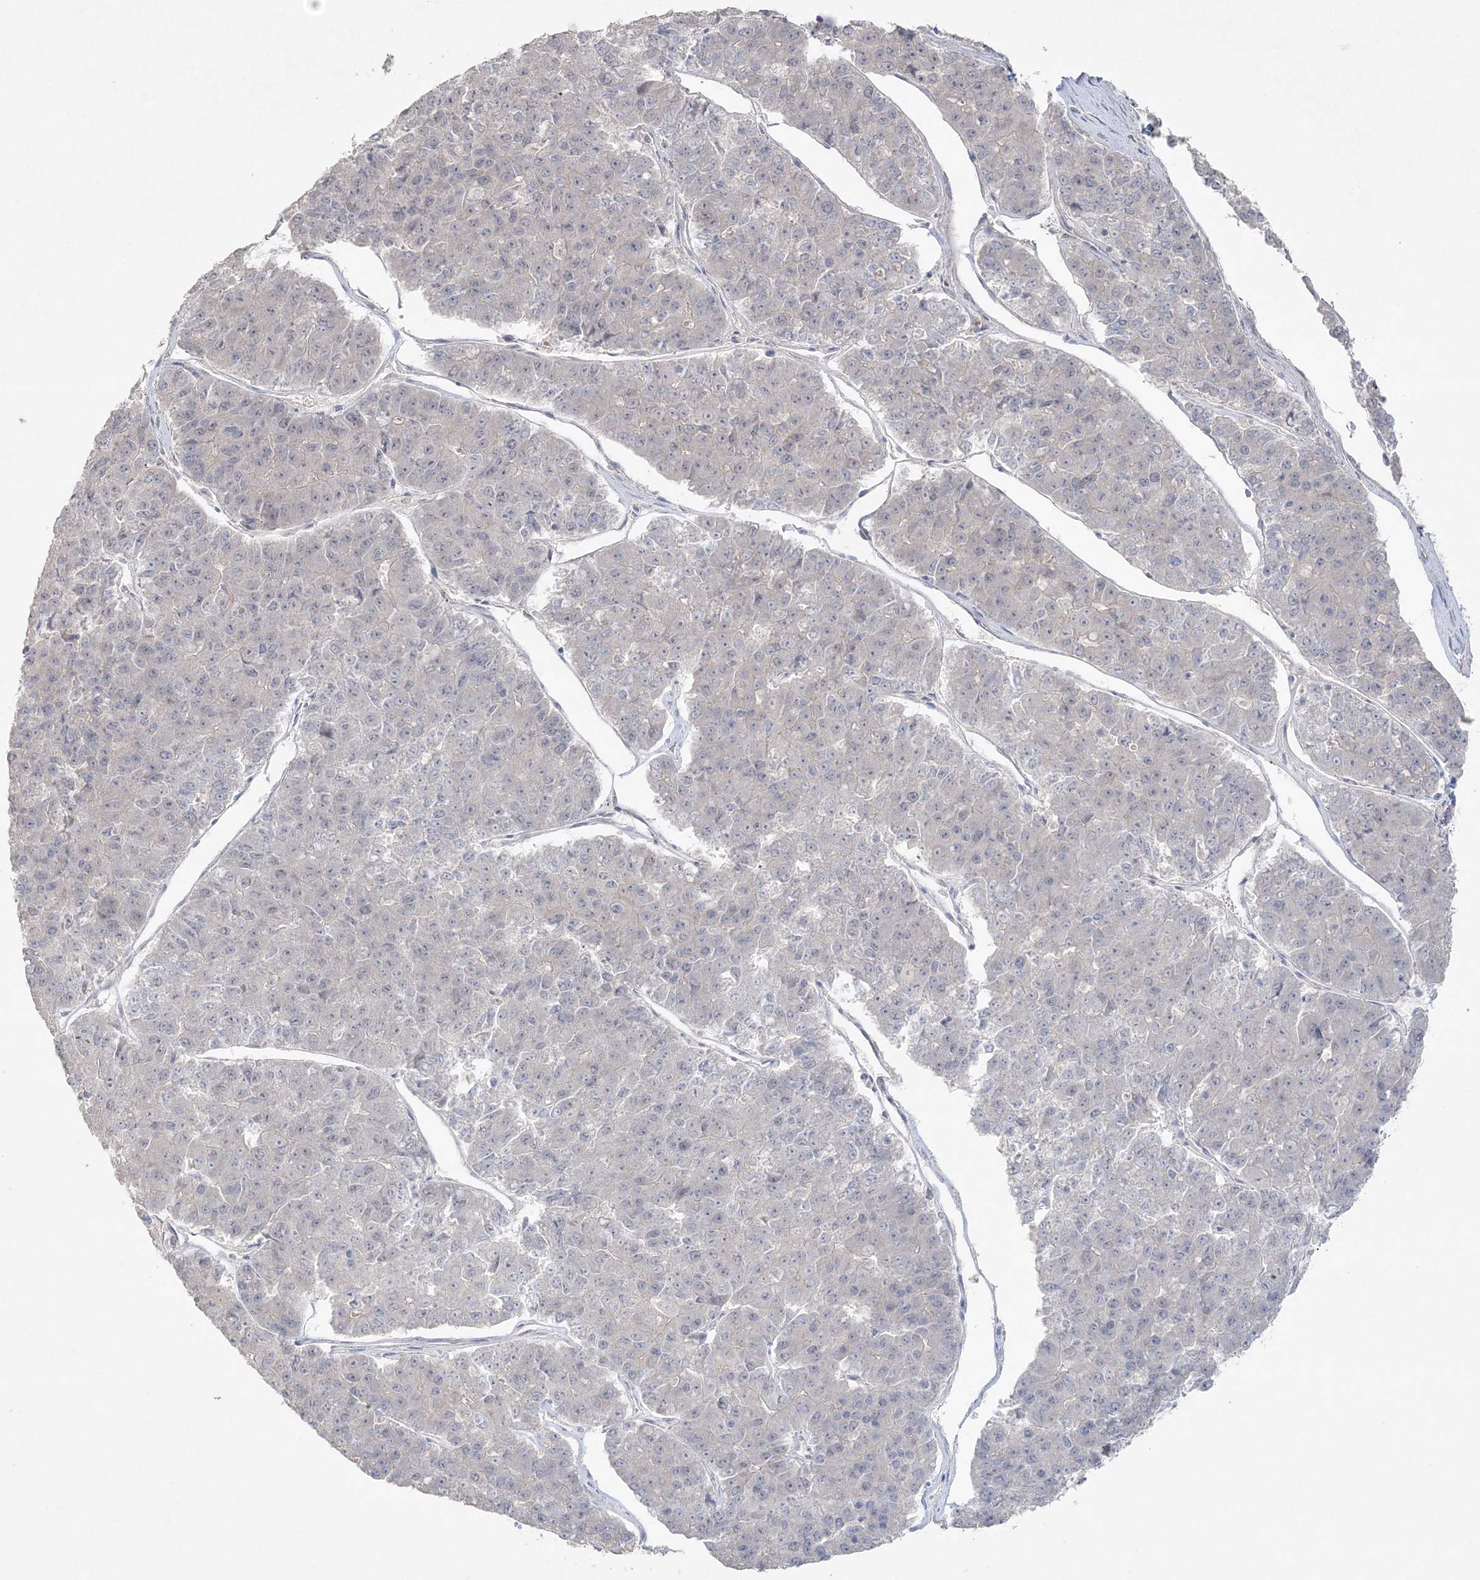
{"staining": {"intensity": "negative", "quantity": "none", "location": "none"}, "tissue": "pancreatic cancer", "cell_type": "Tumor cells", "image_type": "cancer", "snomed": [{"axis": "morphology", "description": "Adenocarcinoma, NOS"}, {"axis": "topography", "description": "Pancreas"}], "caption": "Adenocarcinoma (pancreatic) was stained to show a protein in brown. There is no significant expression in tumor cells. (Brightfield microscopy of DAB immunohistochemistry (IHC) at high magnification).", "gene": "SH3BP4", "patient": {"sex": "male", "age": 50}}